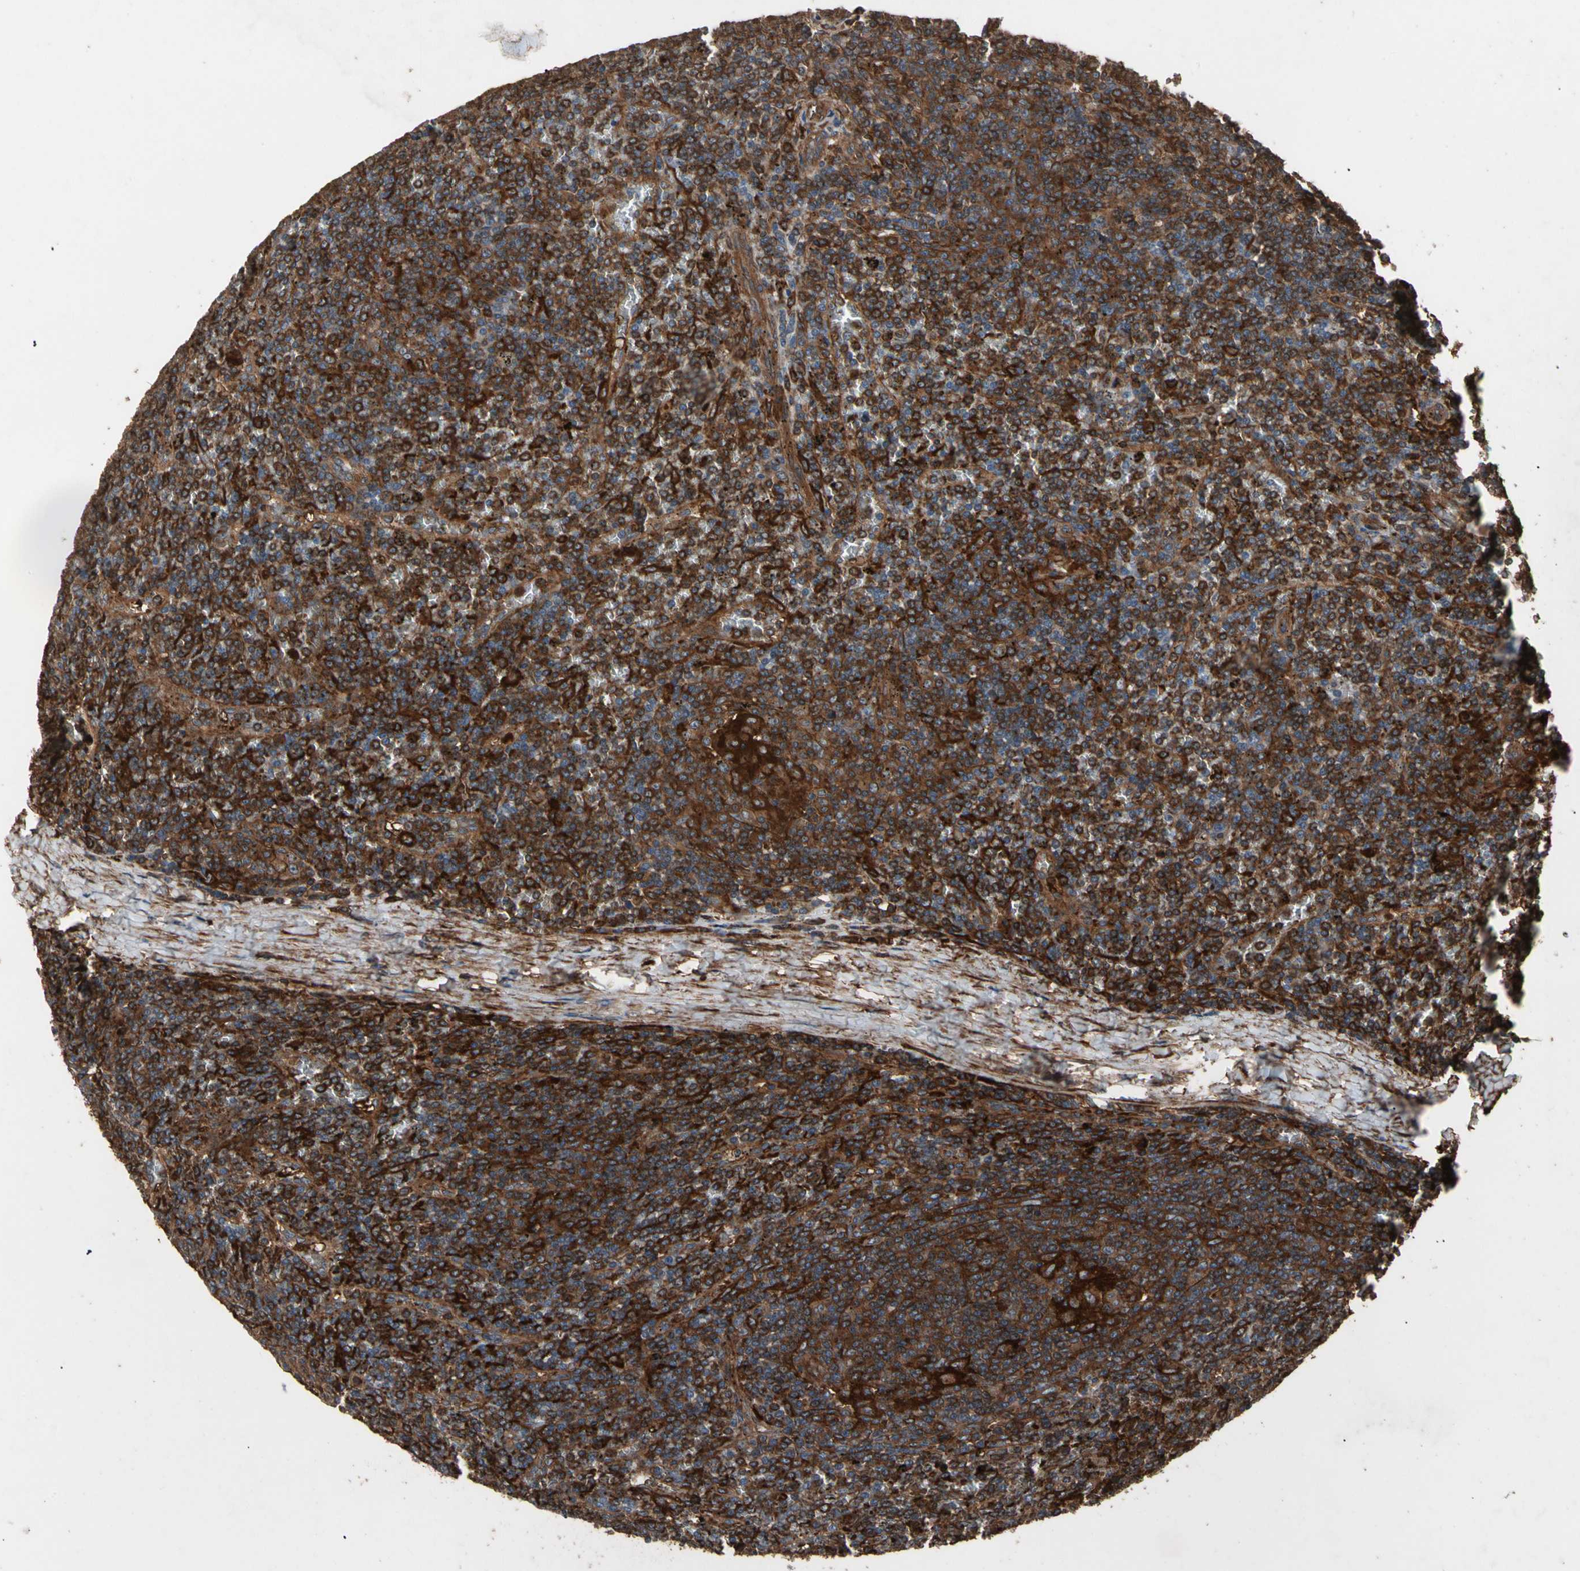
{"staining": {"intensity": "strong", "quantity": ">75%", "location": "cytoplasmic/membranous"}, "tissue": "lymphoma", "cell_type": "Tumor cells", "image_type": "cancer", "snomed": [{"axis": "morphology", "description": "Malignant lymphoma, non-Hodgkin's type, Low grade"}, {"axis": "topography", "description": "Spleen"}], "caption": "The immunohistochemical stain shows strong cytoplasmic/membranous staining in tumor cells of lymphoma tissue. Using DAB (3,3'-diaminobenzidine) (brown) and hematoxylin (blue) stains, captured at high magnification using brightfield microscopy.", "gene": "AGBL2", "patient": {"sex": "female", "age": 19}}